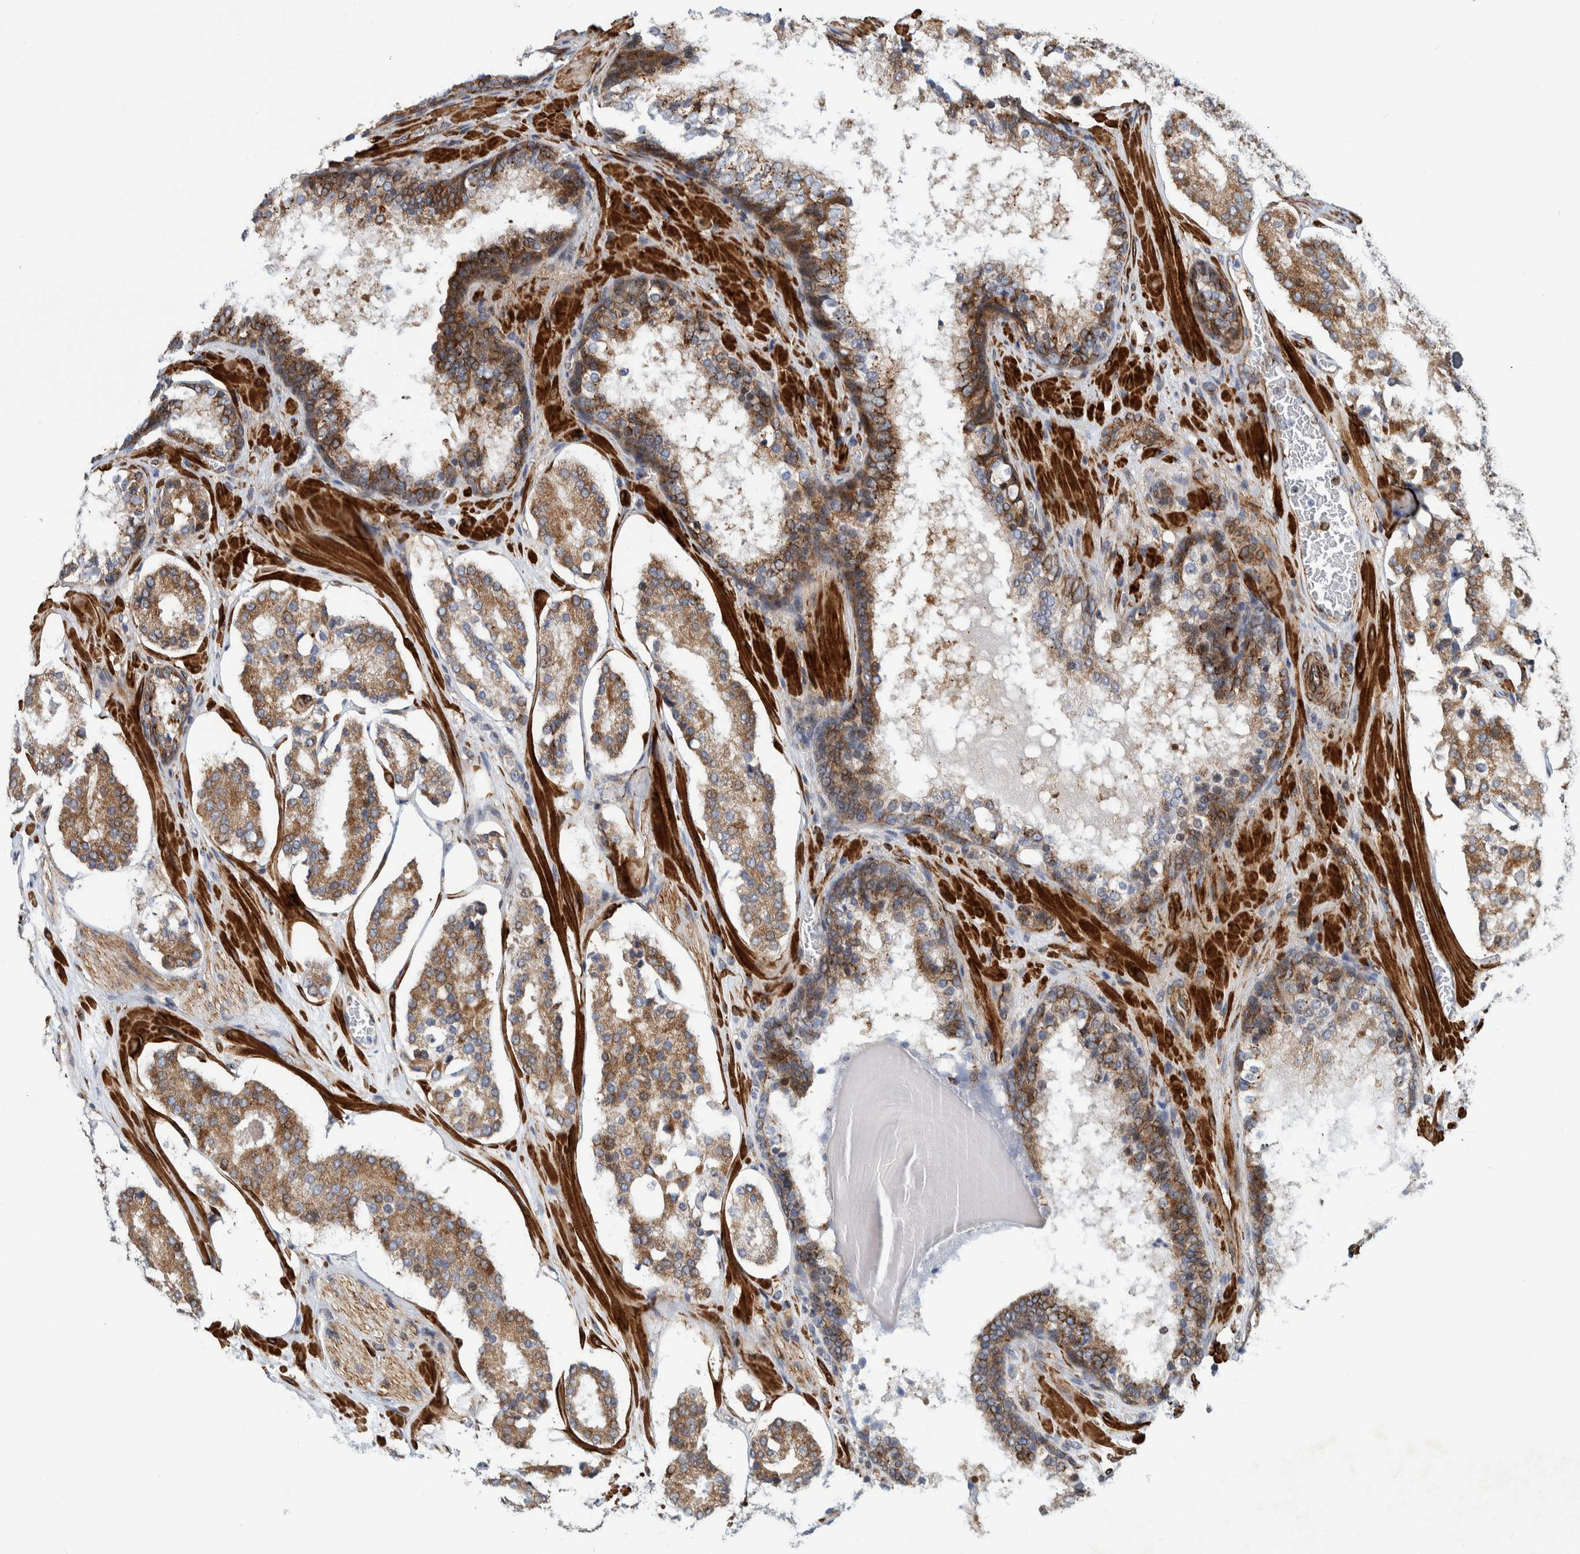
{"staining": {"intensity": "moderate", "quantity": ">75%", "location": "cytoplasmic/membranous"}, "tissue": "prostate cancer", "cell_type": "Tumor cells", "image_type": "cancer", "snomed": [{"axis": "morphology", "description": "Adenocarcinoma, High grade"}, {"axis": "topography", "description": "Prostate"}], "caption": "Protein expression by immunohistochemistry (IHC) demonstrates moderate cytoplasmic/membranous expression in about >75% of tumor cells in prostate cancer (high-grade adenocarcinoma).", "gene": "CCDC57", "patient": {"sex": "male", "age": 60}}